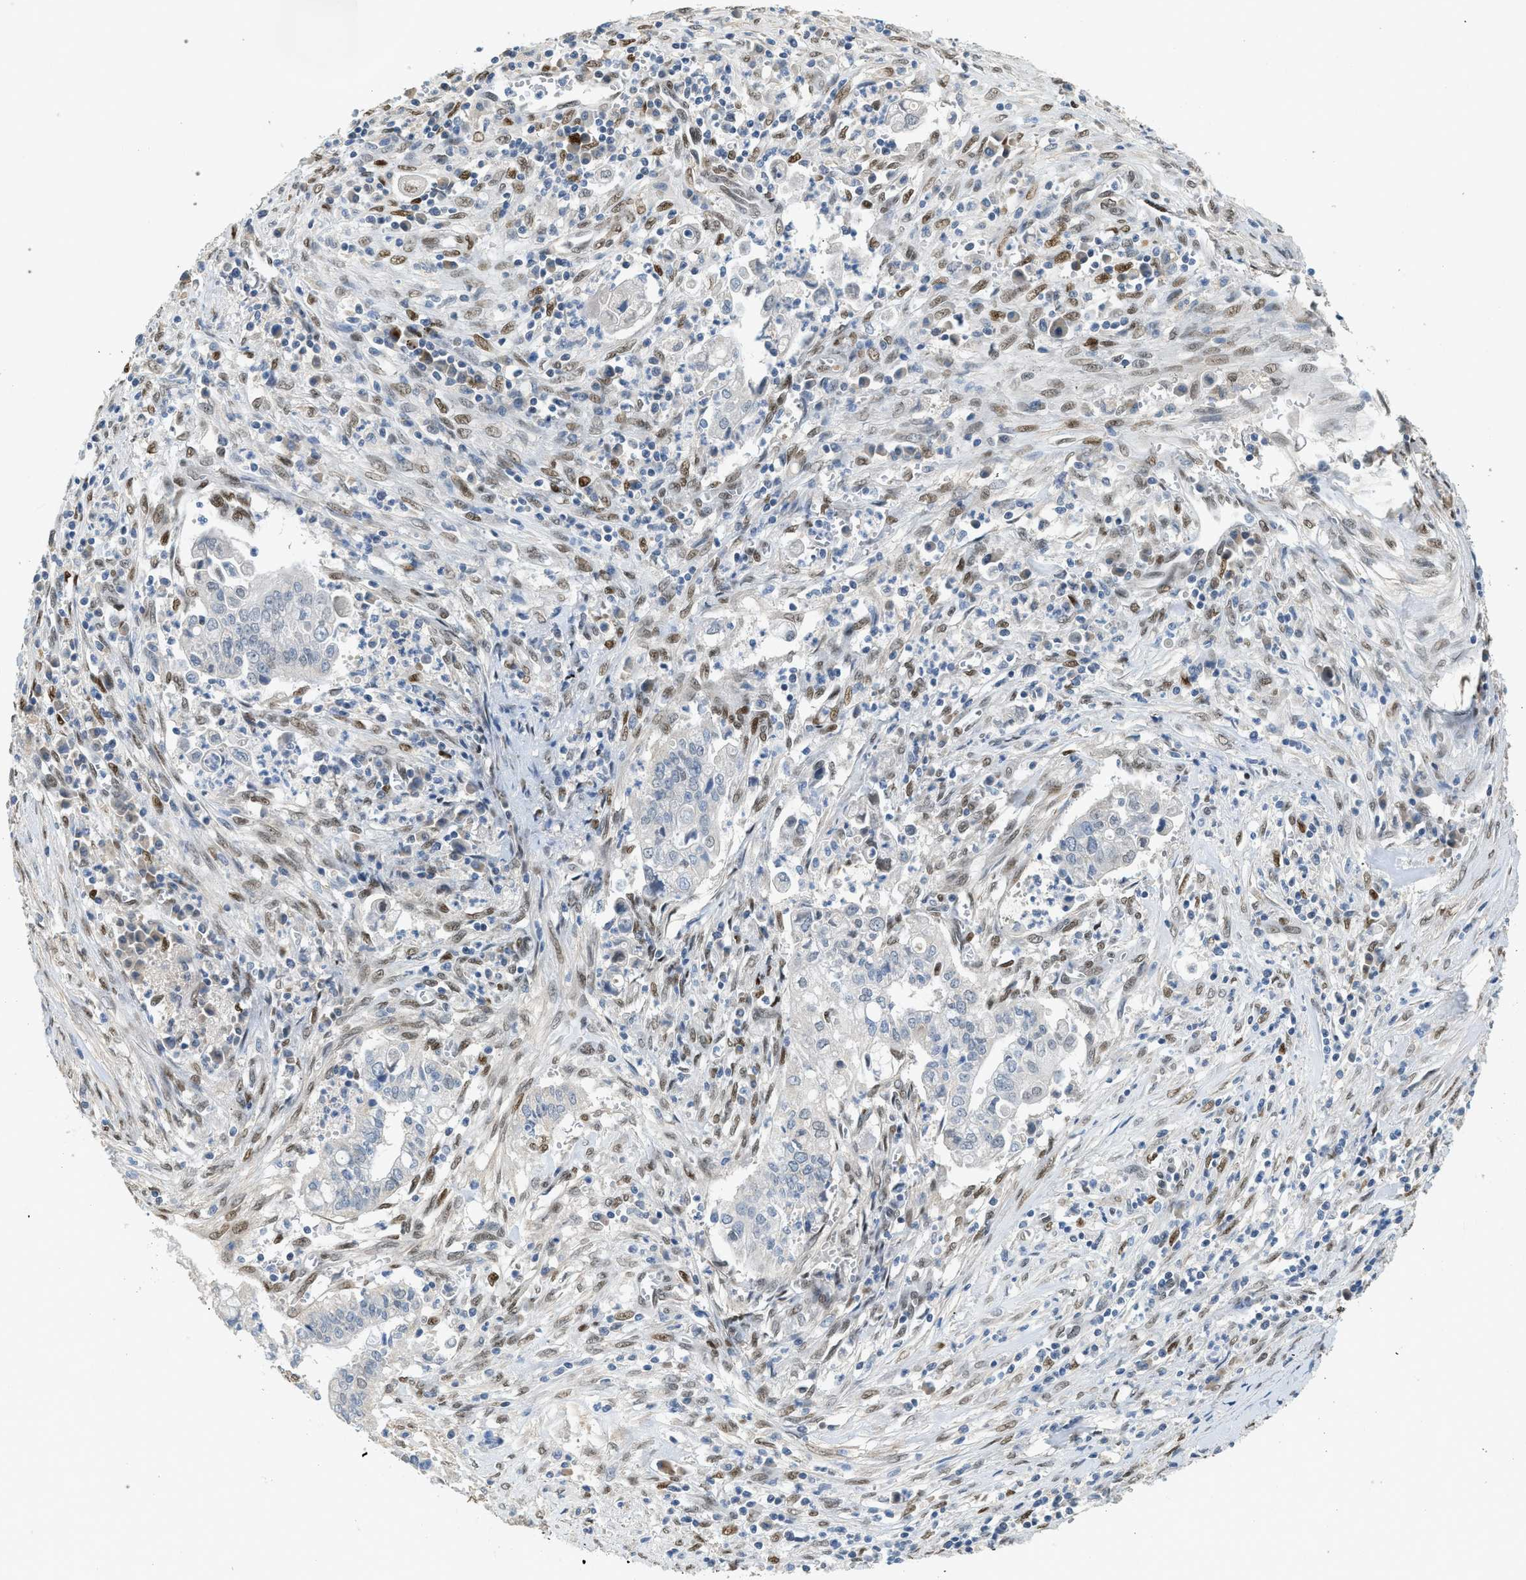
{"staining": {"intensity": "negative", "quantity": "none", "location": "none"}, "tissue": "cervical cancer", "cell_type": "Tumor cells", "image_type": "cancer", "snomed": [{"axis": "morphology", "description": "Adenocarcinoma, NOS"}, {"axis": "topography", "description": "Cervix"}], "caption": "This is an immunohistochemistry (IHC) histopathology image of human cervical cancer (adenocarcinoma). There is no staining in tumor cells.", "gene": "ZBTB20", "patient": {"sex": "female", "age": 44}}